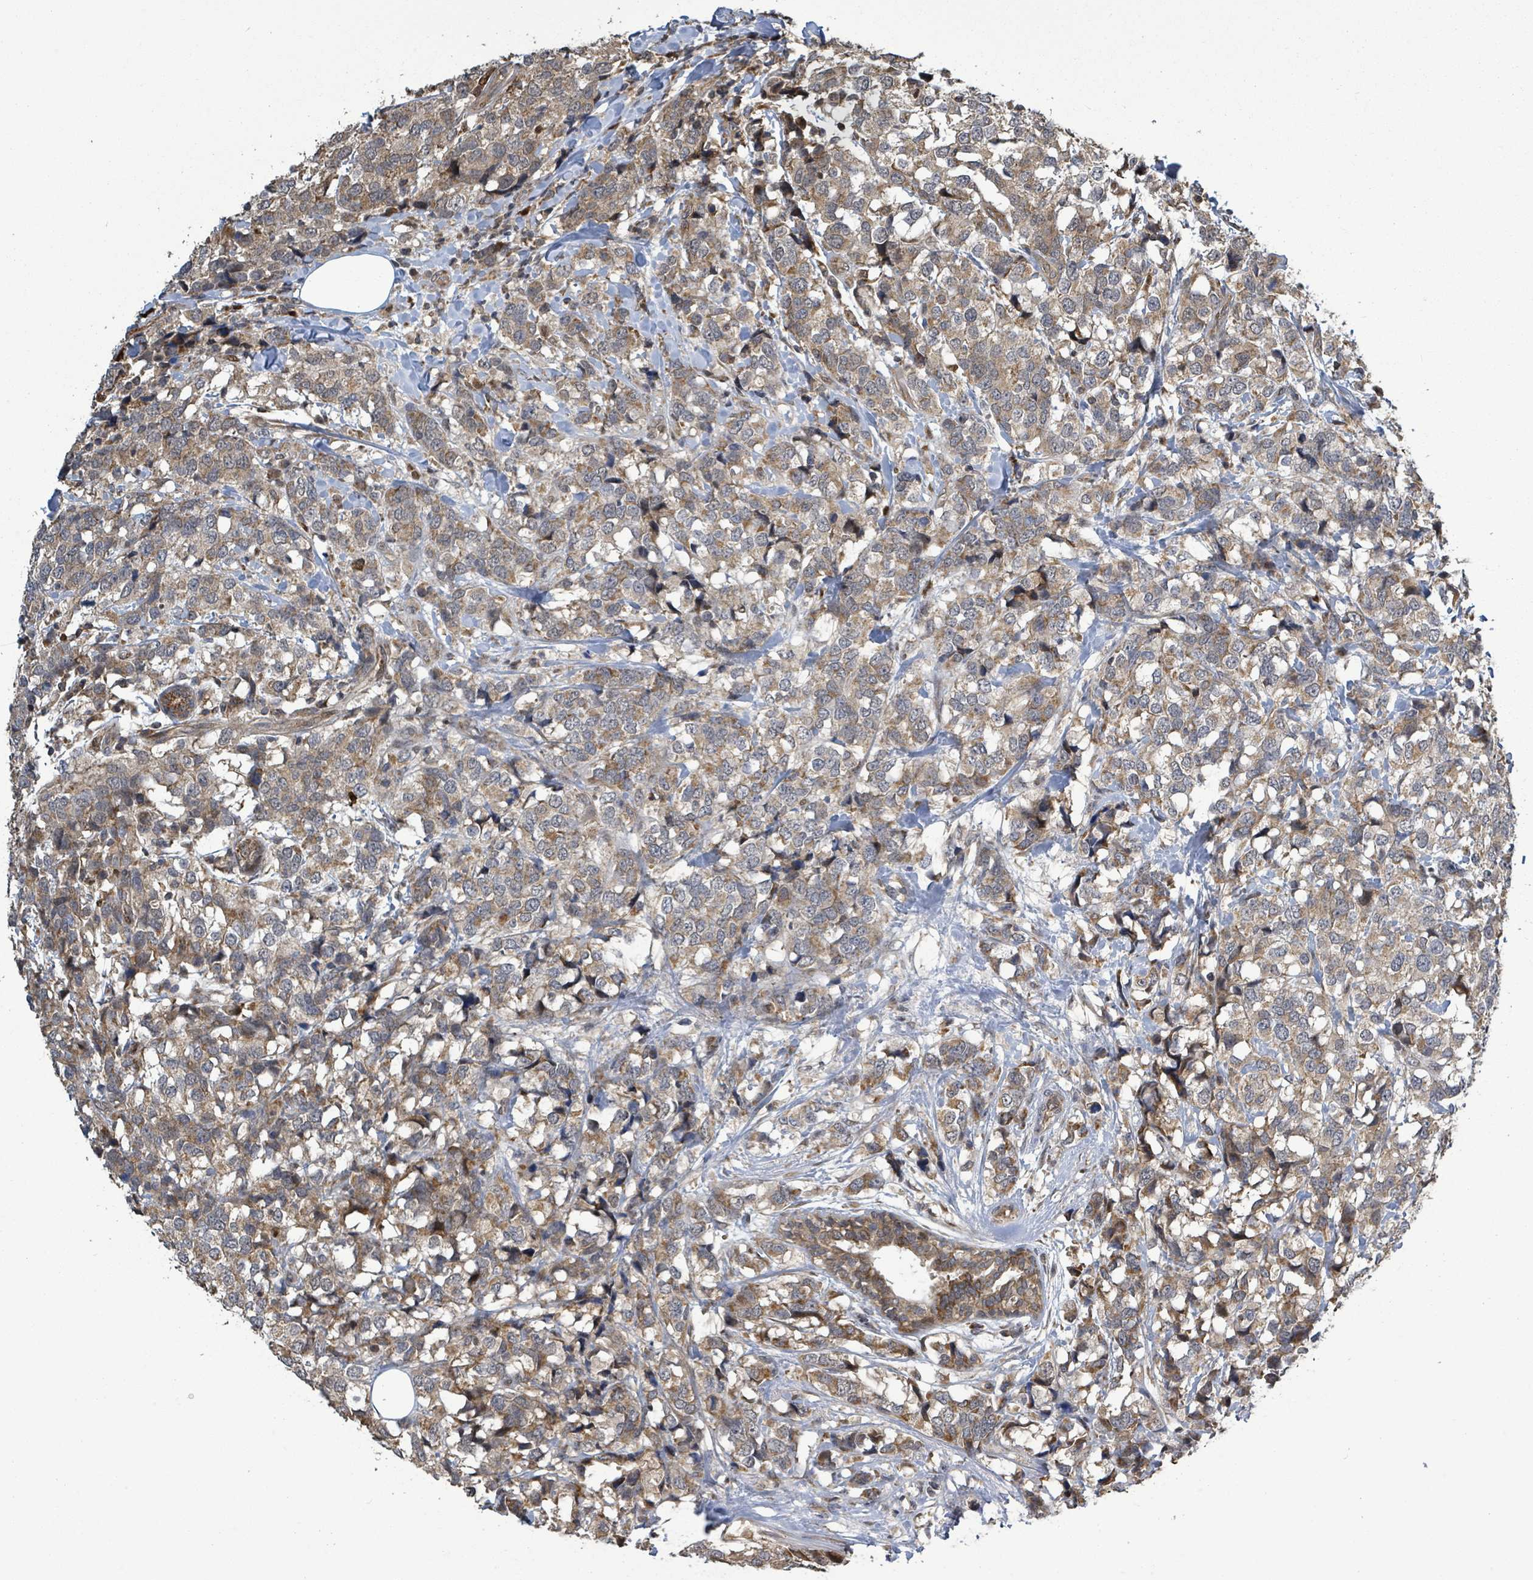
{"staining": {"intensity": "moderate", "quantity": ">75%", "location": "cytoplasmic/membranous"}, "tissue": "breast cancer", "cell_type": "Tumor cells", "image_type": "cancer", "snomed": [{"axis": "morphology", "description": "Lobular carcinoma"}, {"axis": "topography", "description": "Breast"}], "caption": "The photomicrograph displays a brown stain indicating the presence of a protein in the cytoplasmic/membranous of tumor cells in lobular carcinoma (breast).", "gene": "COQ6", "patient": {"sex": "female", "age": 59}}